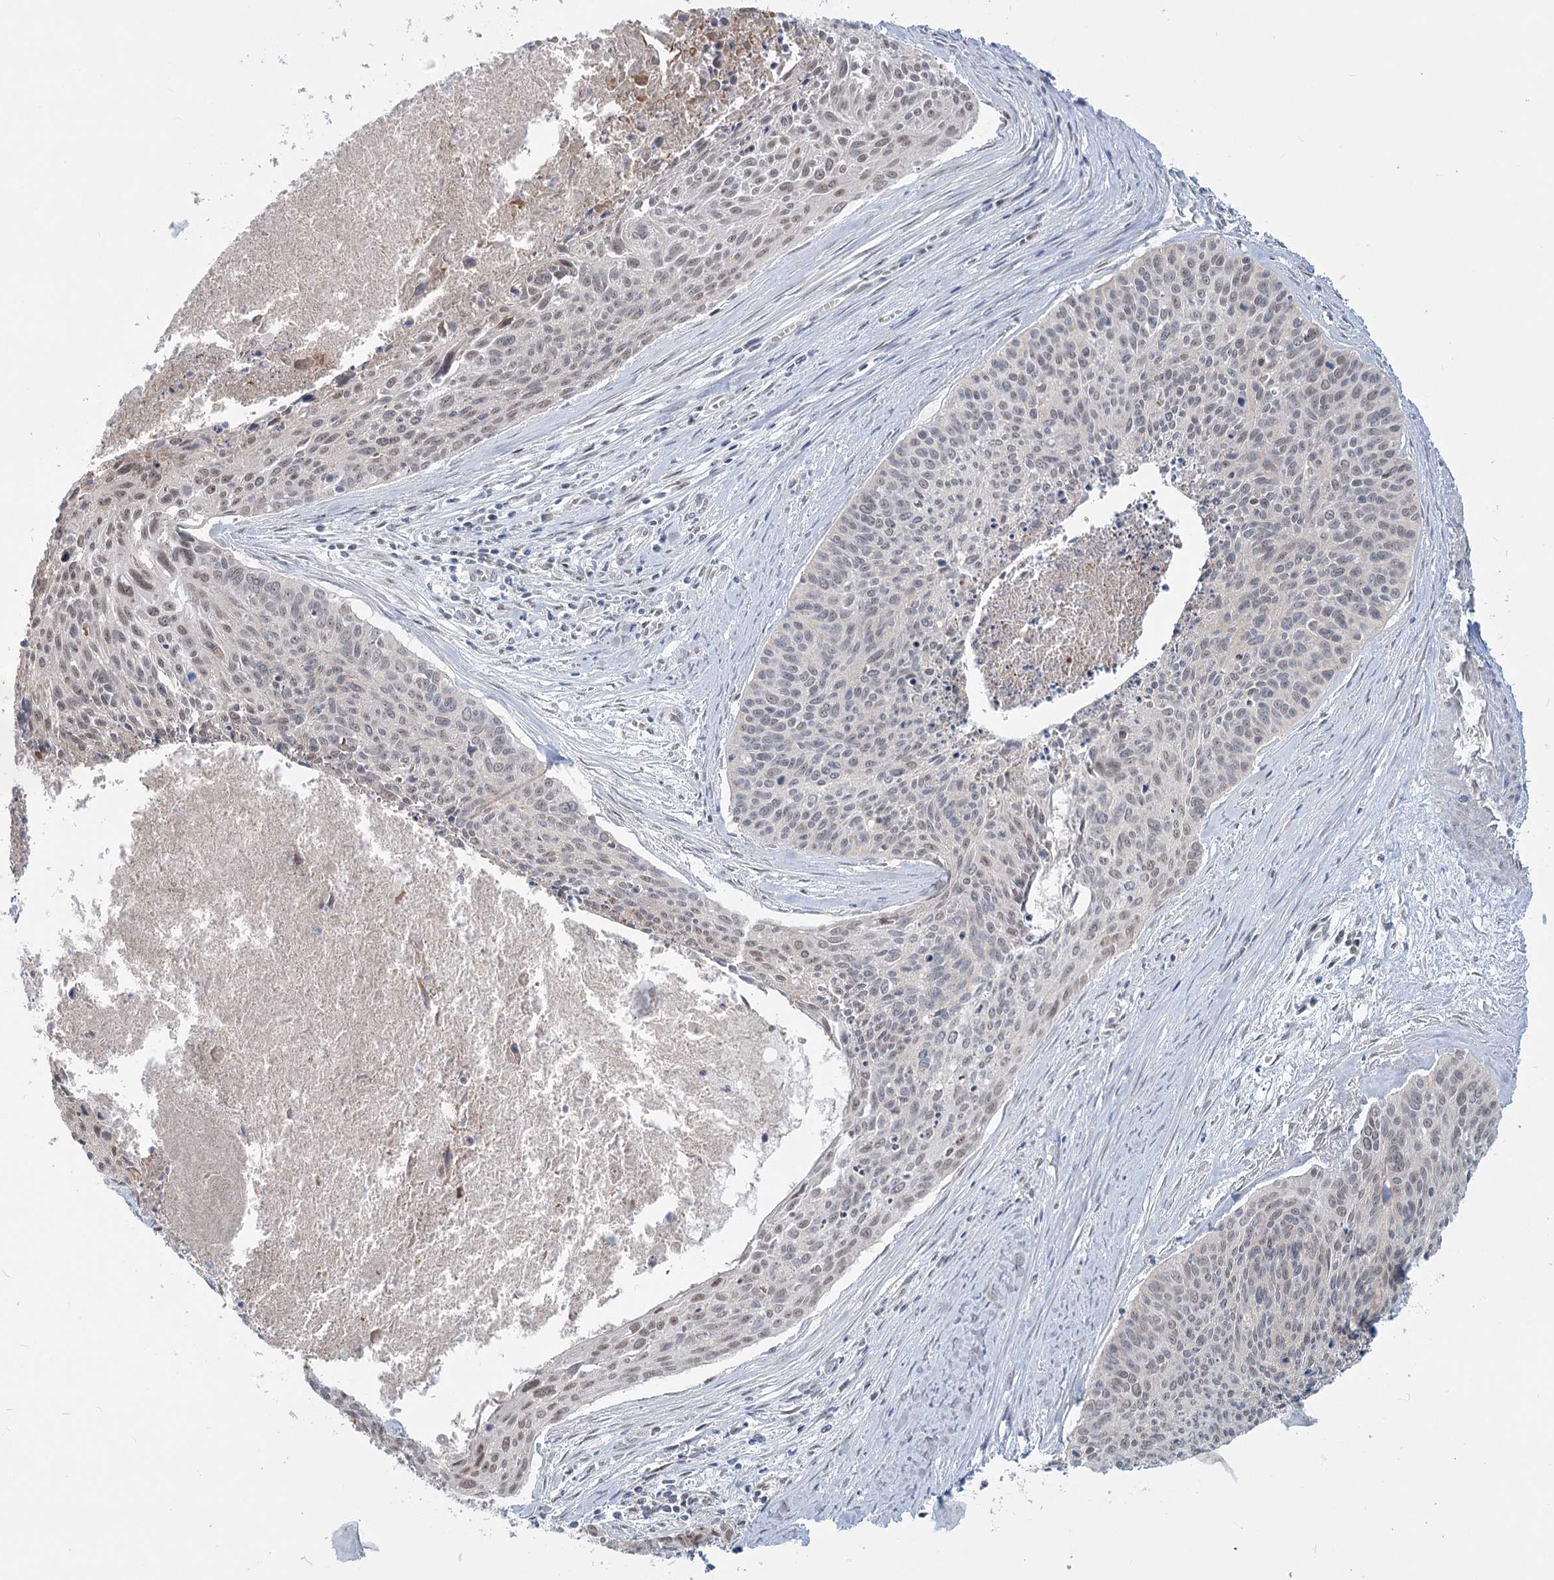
{"staining": {"intensity": "weak", "quantity": "25%-75%", "location": "nuclear"}, "tissue": "cervical cancer", "cell_type": "Tumor cells", "image_type": "cancer", "snomed": [{"axis": "morphology", "description": "Squamous cell carcinoma, NOS"}, {"axis": "topography", "description": "Cervix"}], "caption": "Cervical cancer (squamous cell carcinoma) stained with a protein marker shows weak staining in tumor cells.", "gene": "MTG1", "patient": {"sex": "female", "age": 55}}